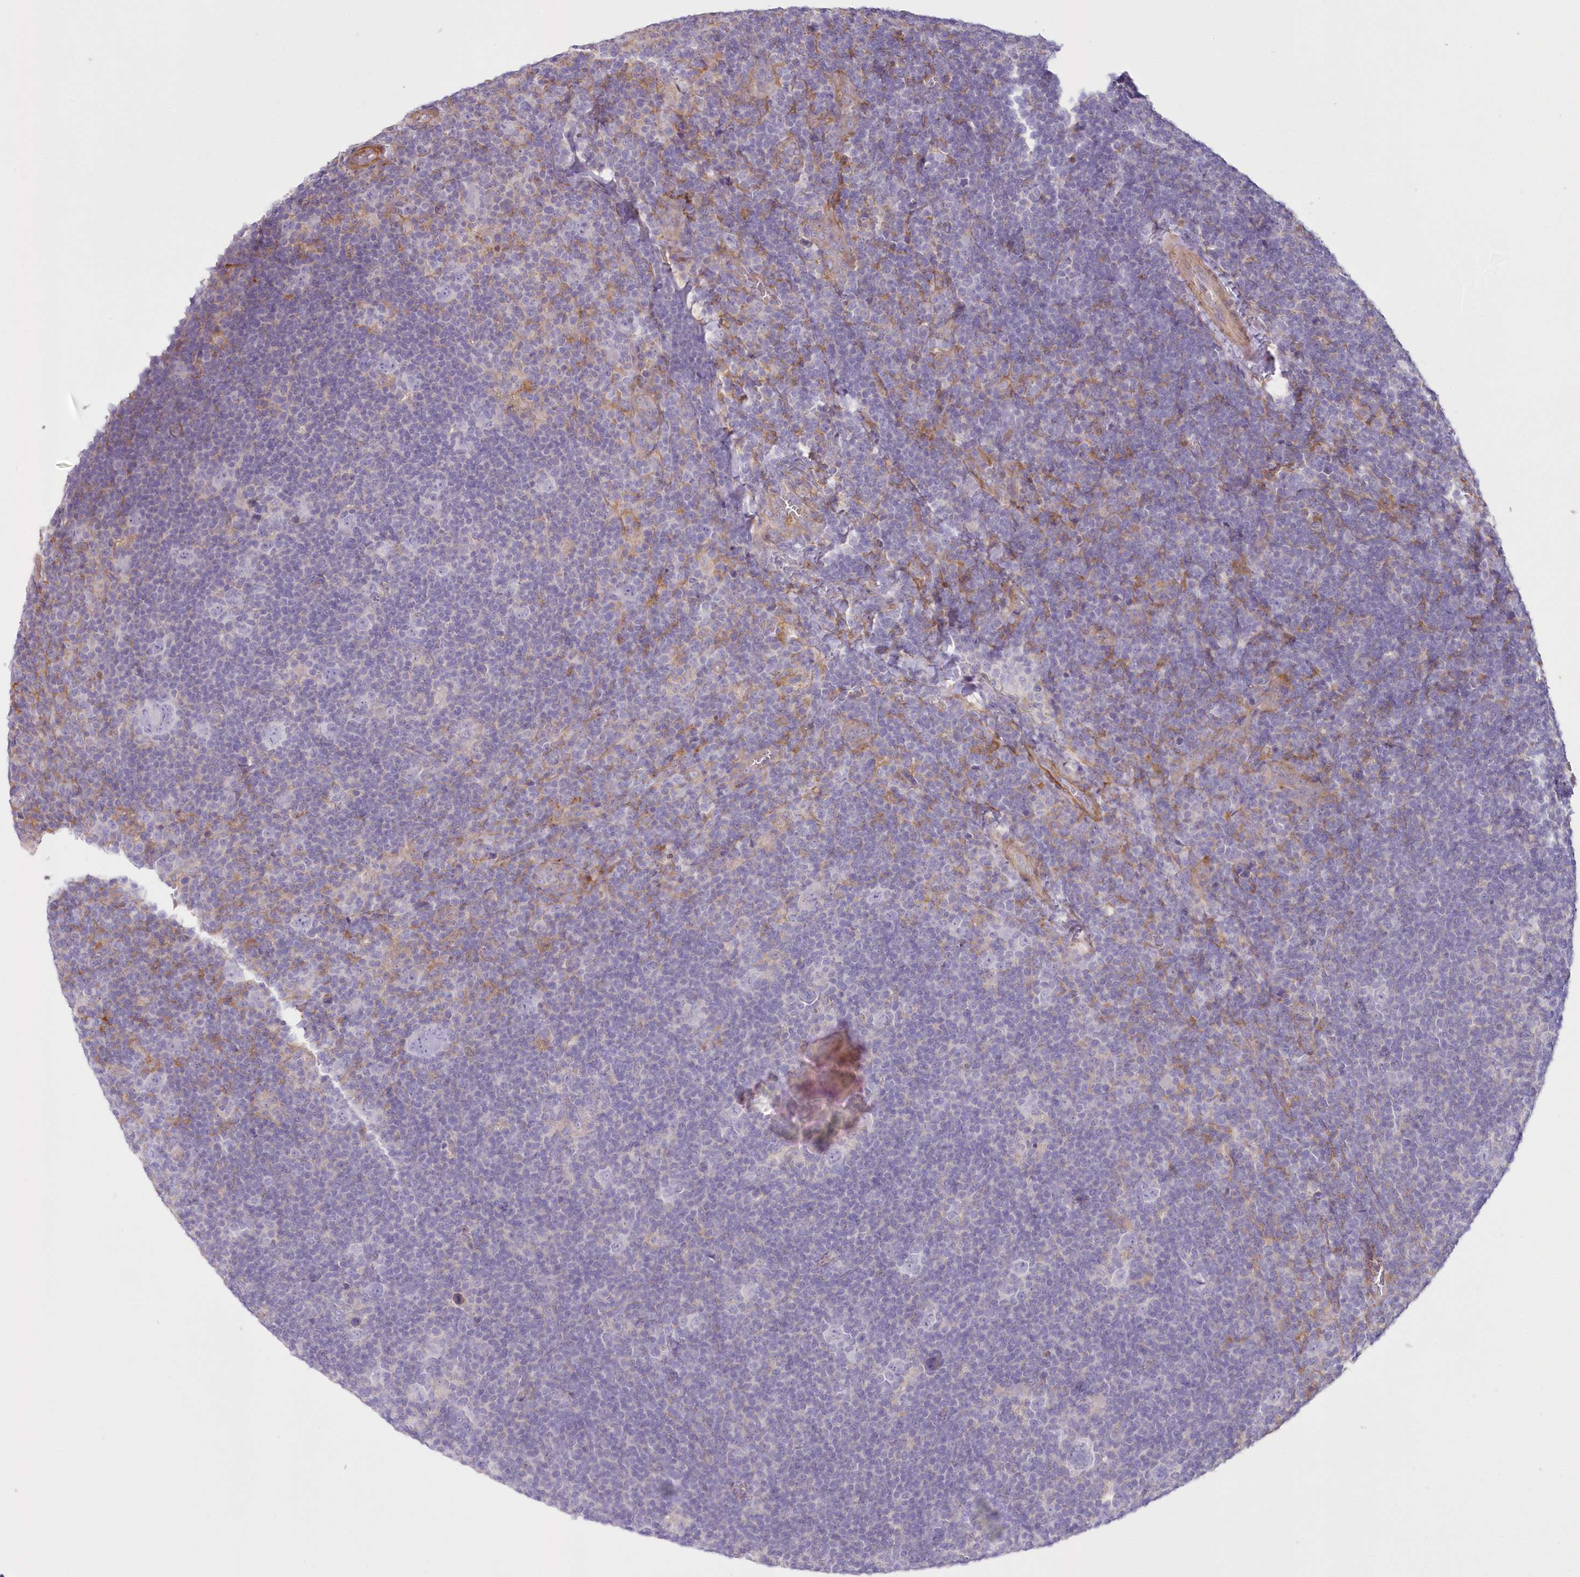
{"staining": {"intensity": "negative", "quantity": "none", "location": "none"}, "tissue": "lymphoma", "cell_type": "Tumor cells", "image_type": "cancer", "snomed": [{"axis": "morphology", "description": "Hodgkin's disease, NOS"}, {"axis": "topography", "description": "Lymph node"}], "caption": "Hodgkin's disease was stained to show a protein in brown. There is no significant expression in tumor cells.", "gene": "ARFGEF3", "patient": {"sex": "female", "age": 57}}